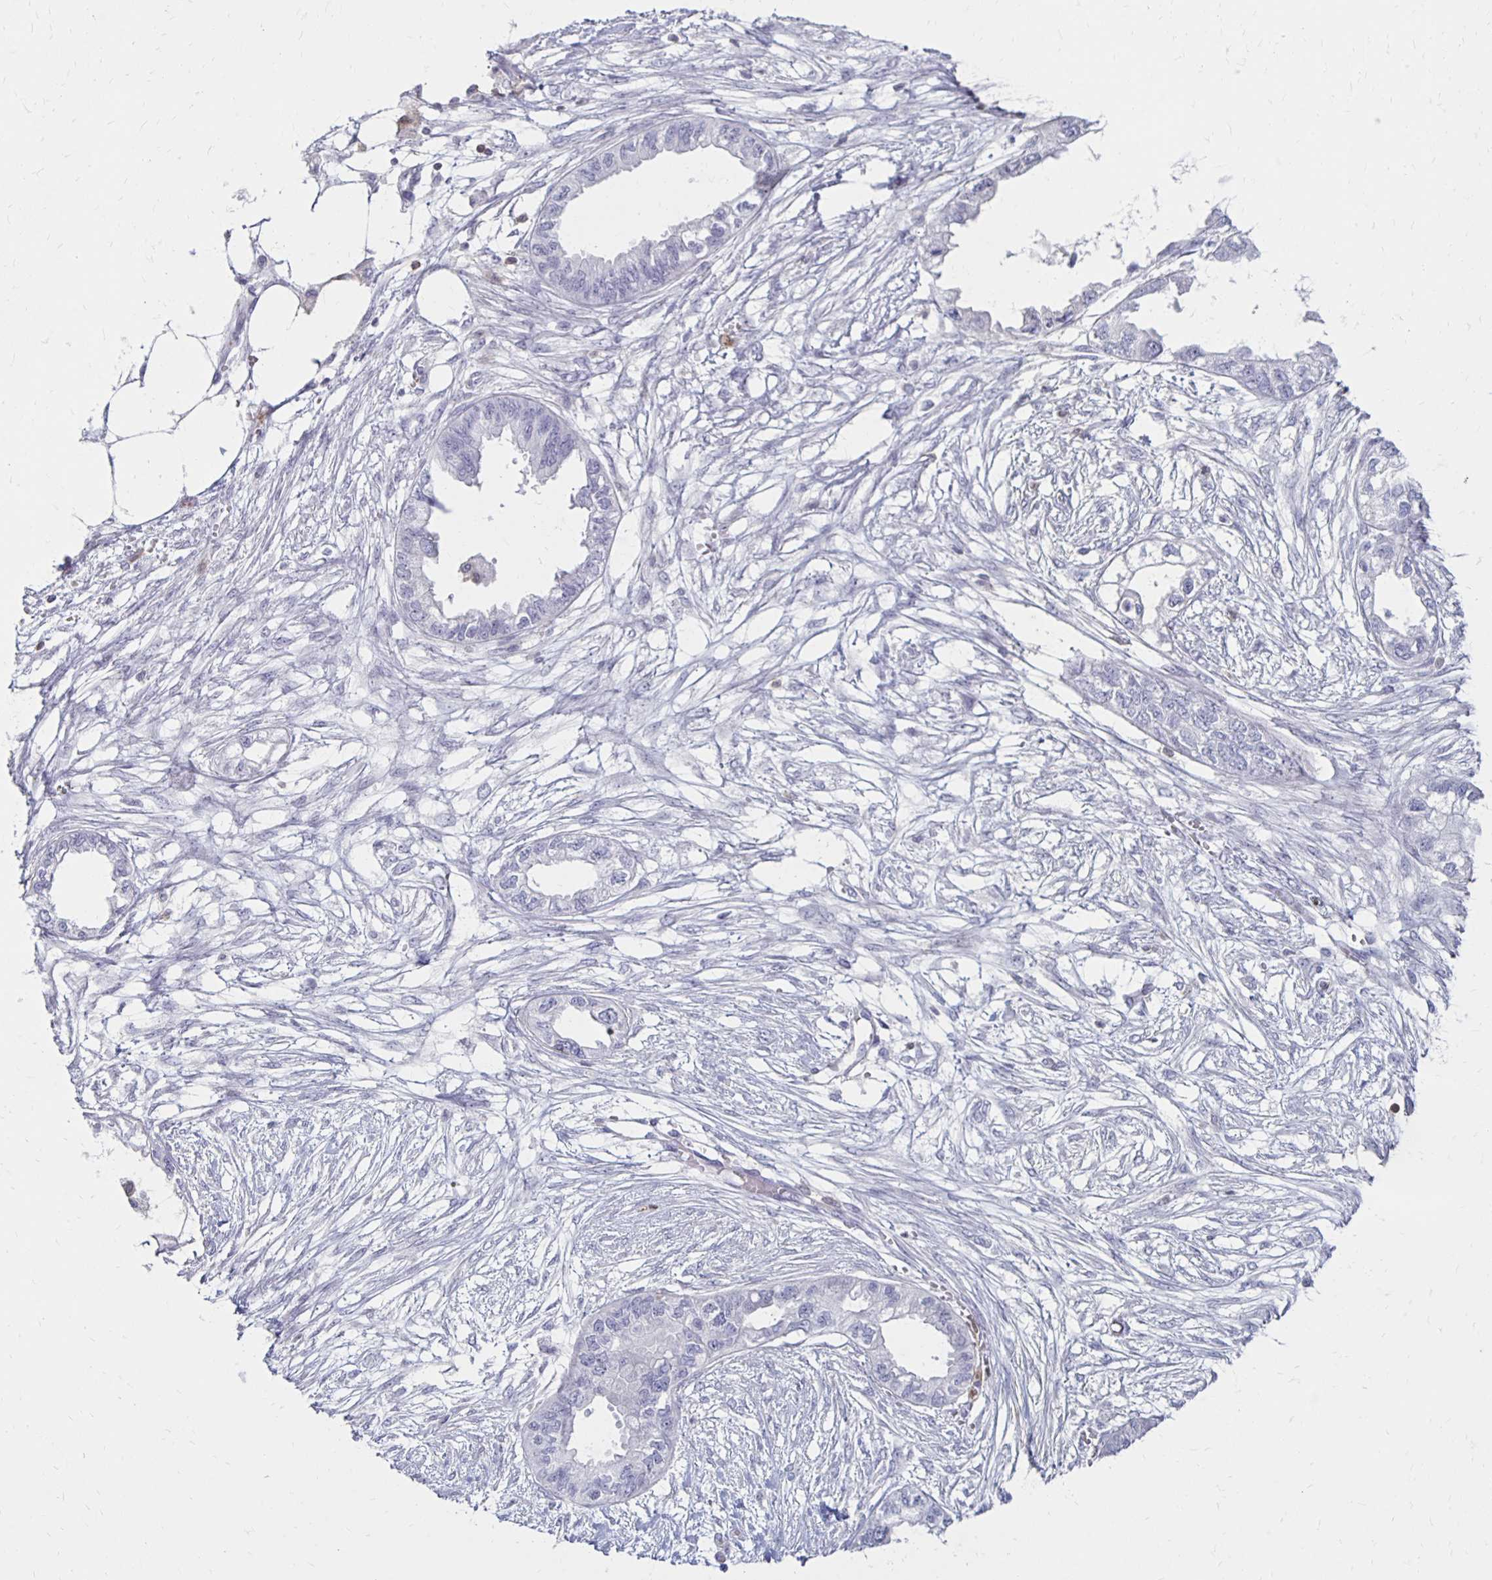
{"staining": {"intensity": "negative", "quantity": "none", "location": "none"}, "tissue": "endometrial cancer", "cell_type": "Tumor cells", "image_type": "cancer", "snomed": [{"axis": "morphology", "description": "Adenocarcinoma, NOS"}, {"axis": "morphology", "description": "Adenocarcinoma, metastatic, NOS"}, {"axis": "topography", "description": "Adipose tissue"}, {"axis": "topography", "description": "Endometrium"}], "caption": "The histopathology image shows no significant expression in tumor cells of endometrial cancer (adenocarcinoma). (DAB (3,3'-diaminobenzidine) IHC with hematoxylin counter stain).", "gene": "CCL21", "patient": {"sex": "female", "age": 67}}